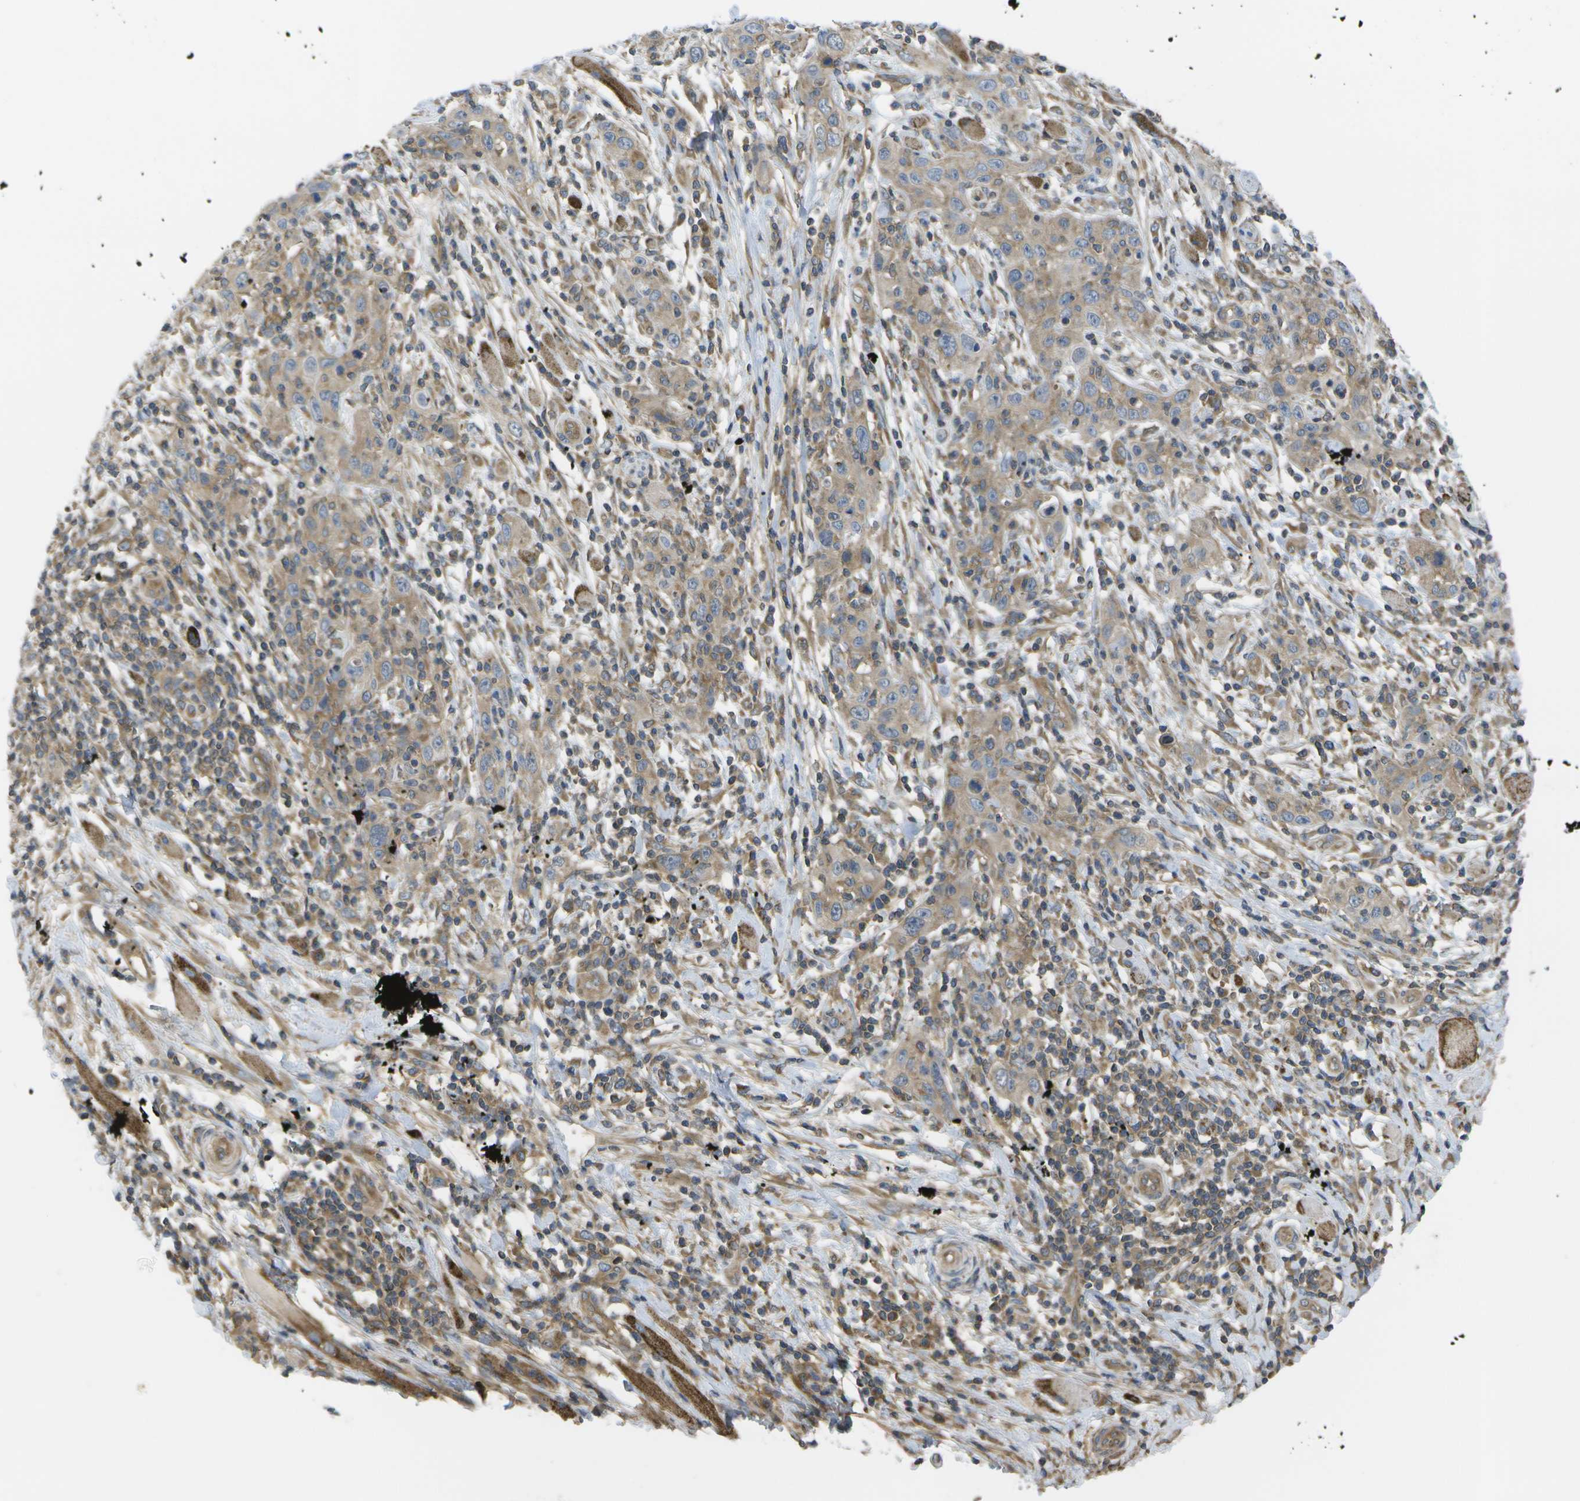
{"staining": {"intensity": "weak", "quantity": ">75%", "location": "cytoplasmic/membranous"}, "tissue": "skin cancer", "cell_type": "Tumor cells", "image_type": "cancer", "snomed": [{"axis": "morphology", "description": "Squamous cell carcinoma, NOS"}, {"axis": "topography", "description": "Skin"}], "caption": "A brown stain highlights weak cytoplasmic/membranous expression of a protein in skin squamous cell carcinoma tumor cells.", "gene": "DPM3", "patient": {"sex": "female", "age": 88}}